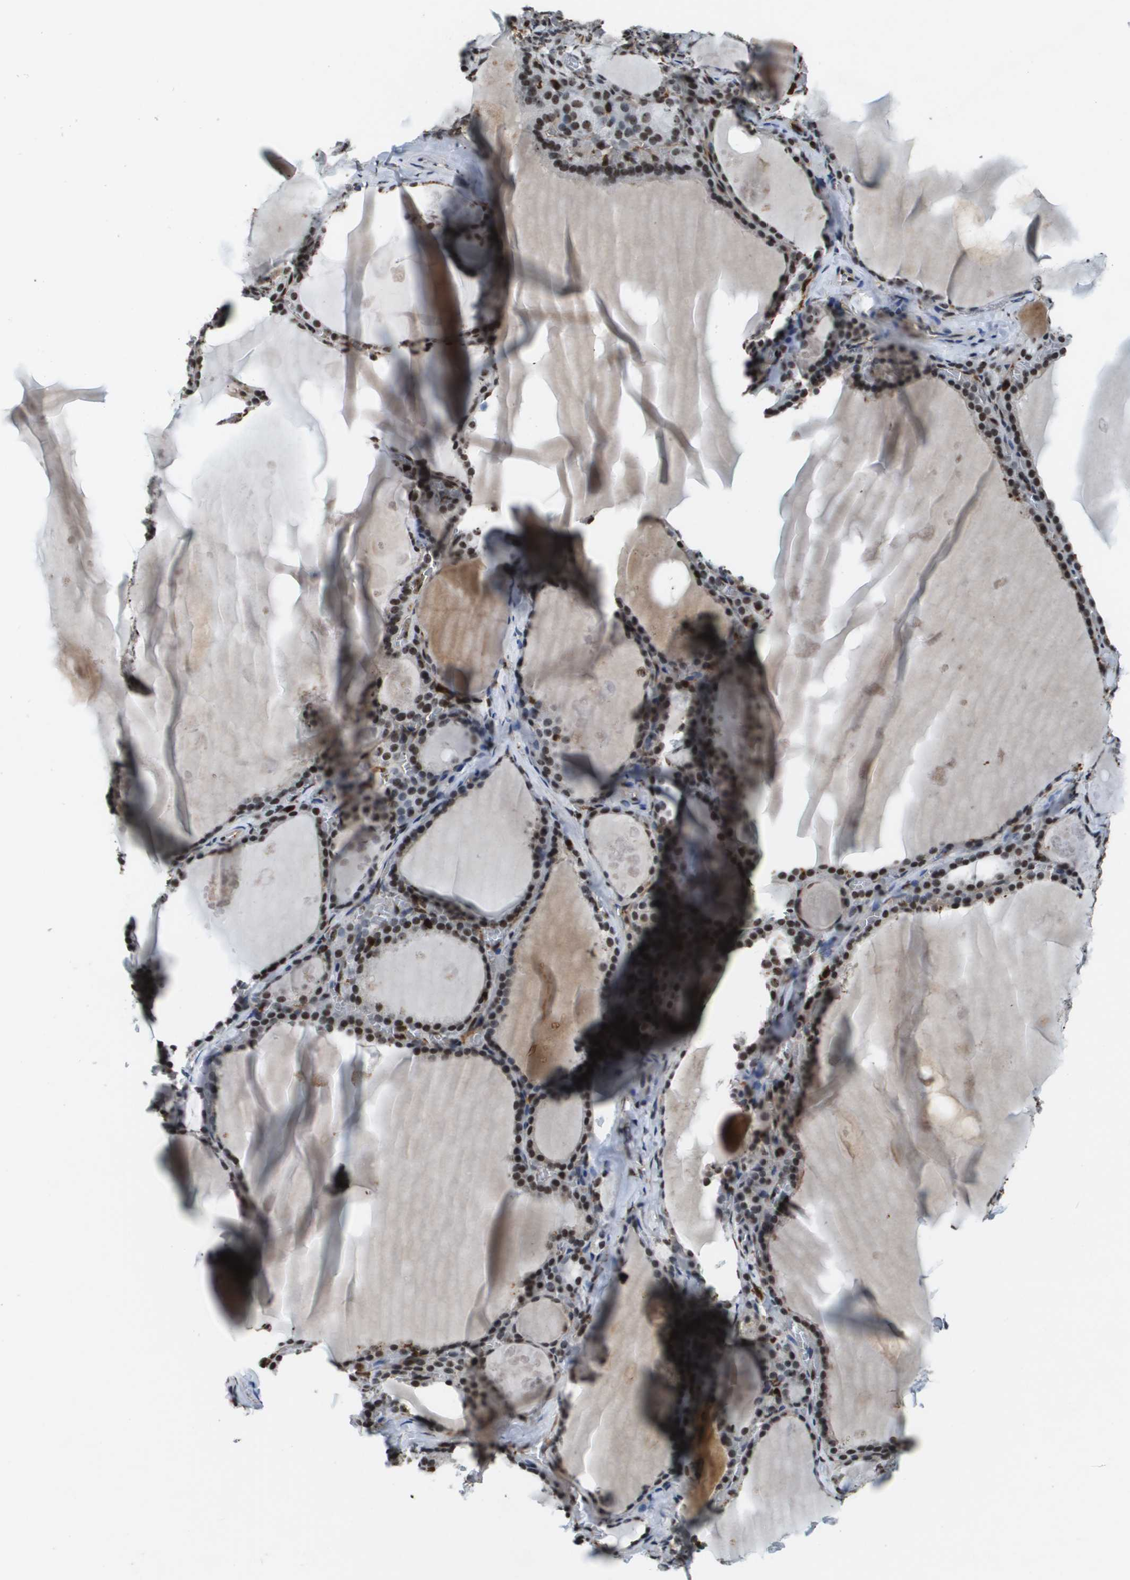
{"staining": {"intensity": "strong", "quantity": ">75%", "location": "nuclear"}, "tissue": "thyroid gland", "cell_type": "Glandular cells", "image_type": "normal", "snomed": [{"axis": "morphology", "description": "Normal tissue, NOS"}, {"axis": "topography", "description": "Thyroid gland"}], "caption": "An image showing strong nuclear expression in approximately >75% of glandular cells in benign thyroid gland, as visualized by brown immunohistochemical staining.", "gene": "EP400", "patient": {"sex": "male", "age": 56}}